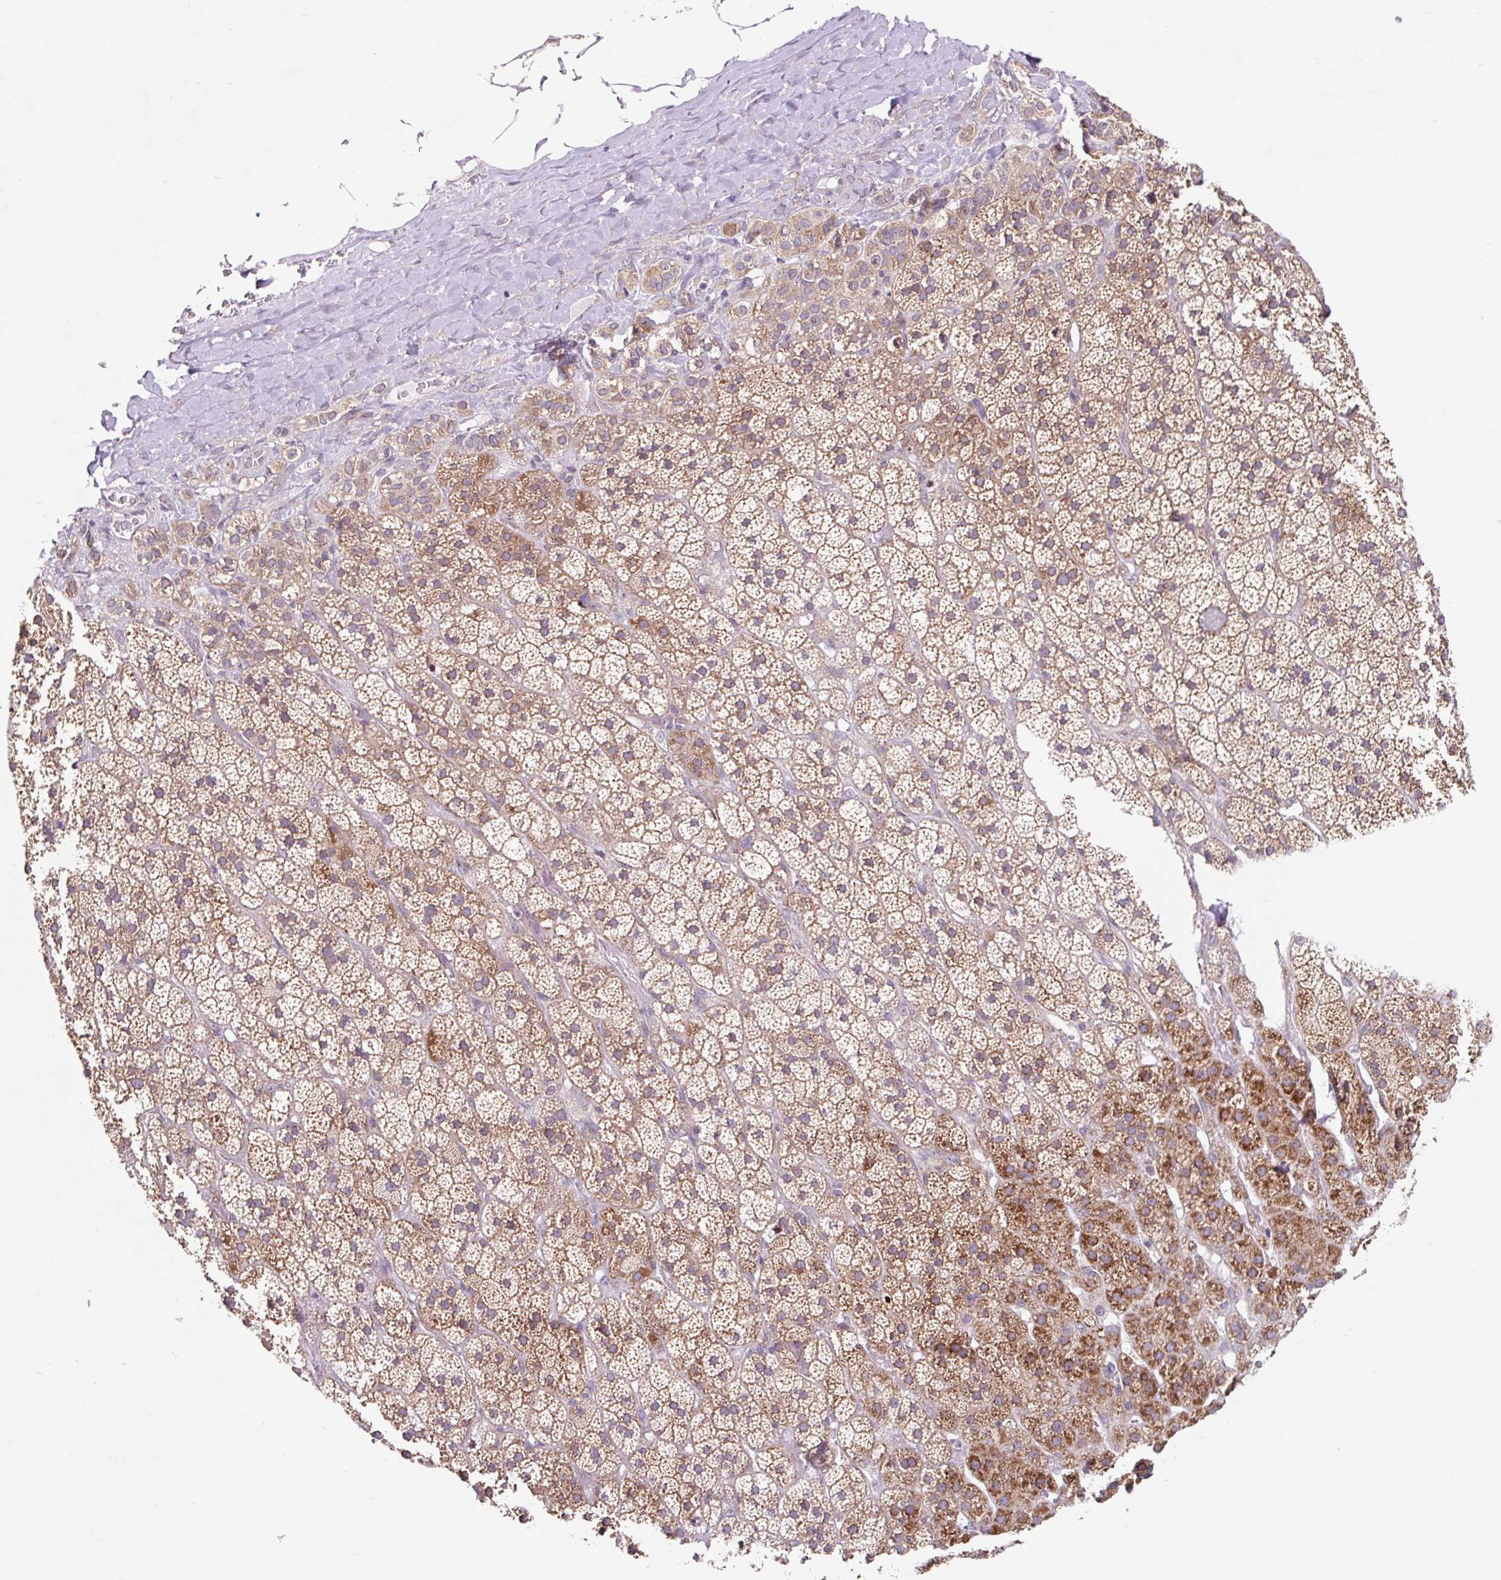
{"staining": {"intensity": "moderate", "quantity": ">75%", "location": "cytoplasmic/membranous"}, "tissue": "adrenal gland", "cell_type": "Glandular cells", "image_type": "normal", "snomed": [{"axis": "morphology", "description": "Normal tissue, NOS"}, {"axis": "topography", "description": "Adrenal gland"}], "caption": "Immunohistochemical staining of unremarkable adrenal gland exhibits medium levels of moderate cytoplasmic/membranous expression in approximately >75% of glandular cells. Immunohistochemistry (ihc) stains the protein of interest in brown and the nuclei are stained blue.", "gene": "HFE", "patient": {"sex": "male", "age": 57}}